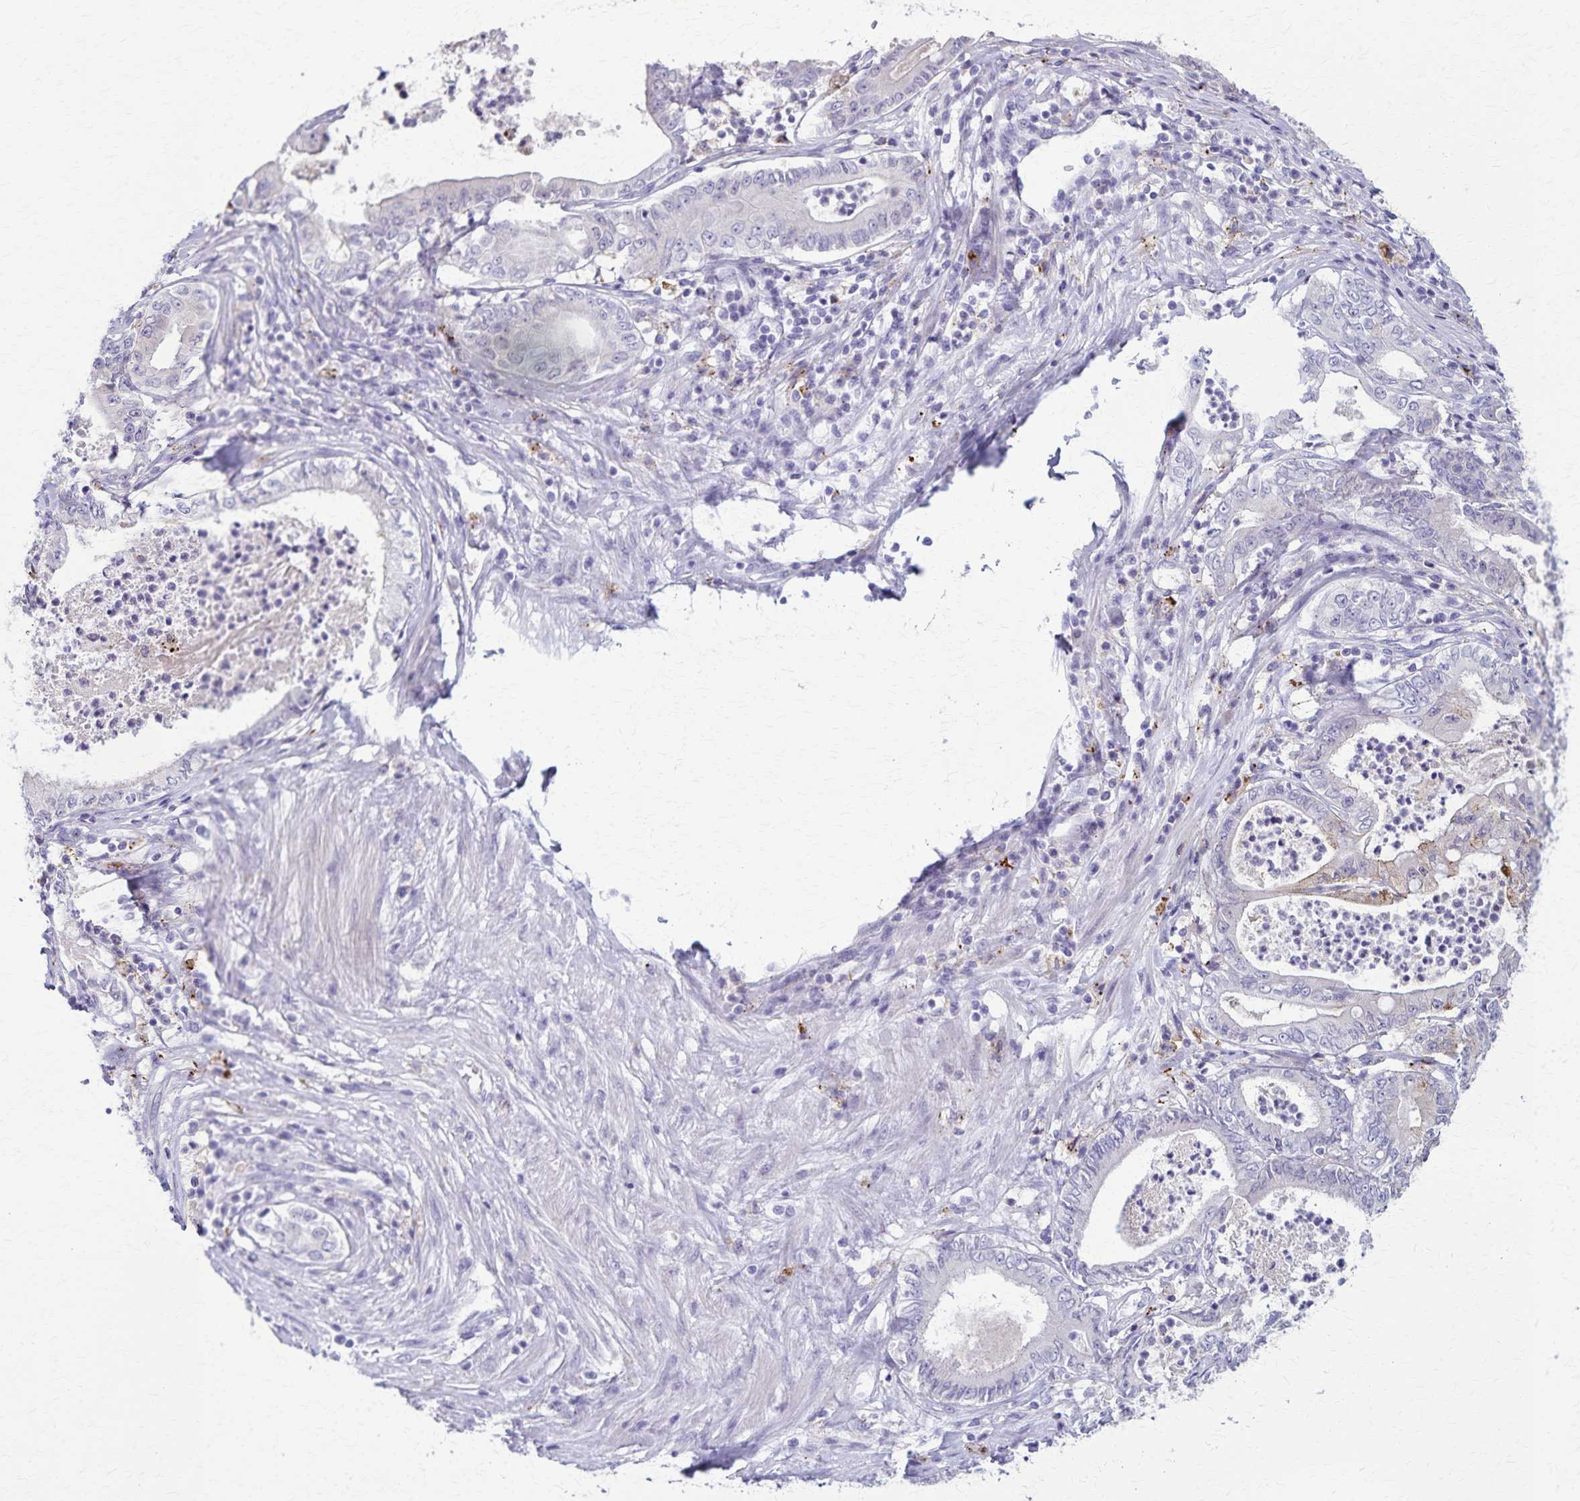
{"staining": {"intensity": "weak", "quantity": "<25%", "location": "cytoplasmic/membranous"}, "tissue": "pancreatic cancer", "cell_type": "Tumor cells", "image_type": "cancer", "snomed": [{"axis": "morphology", "description": "Adenocarcinoma, NOS"}, {"axis": "topography", "description": "Pancreas"}], "caption": "IHC micrograph of neoplastic tissue: pancreatic adenocarcinoma stained with DAB reveals no significant protein positivity in tumor cells. (DAB (3,3'-diaminobenzidine) IHC with hematoxylin counter stain).", "gene": "TMEM60", "patient": {"sex": "male", "age": 71}}